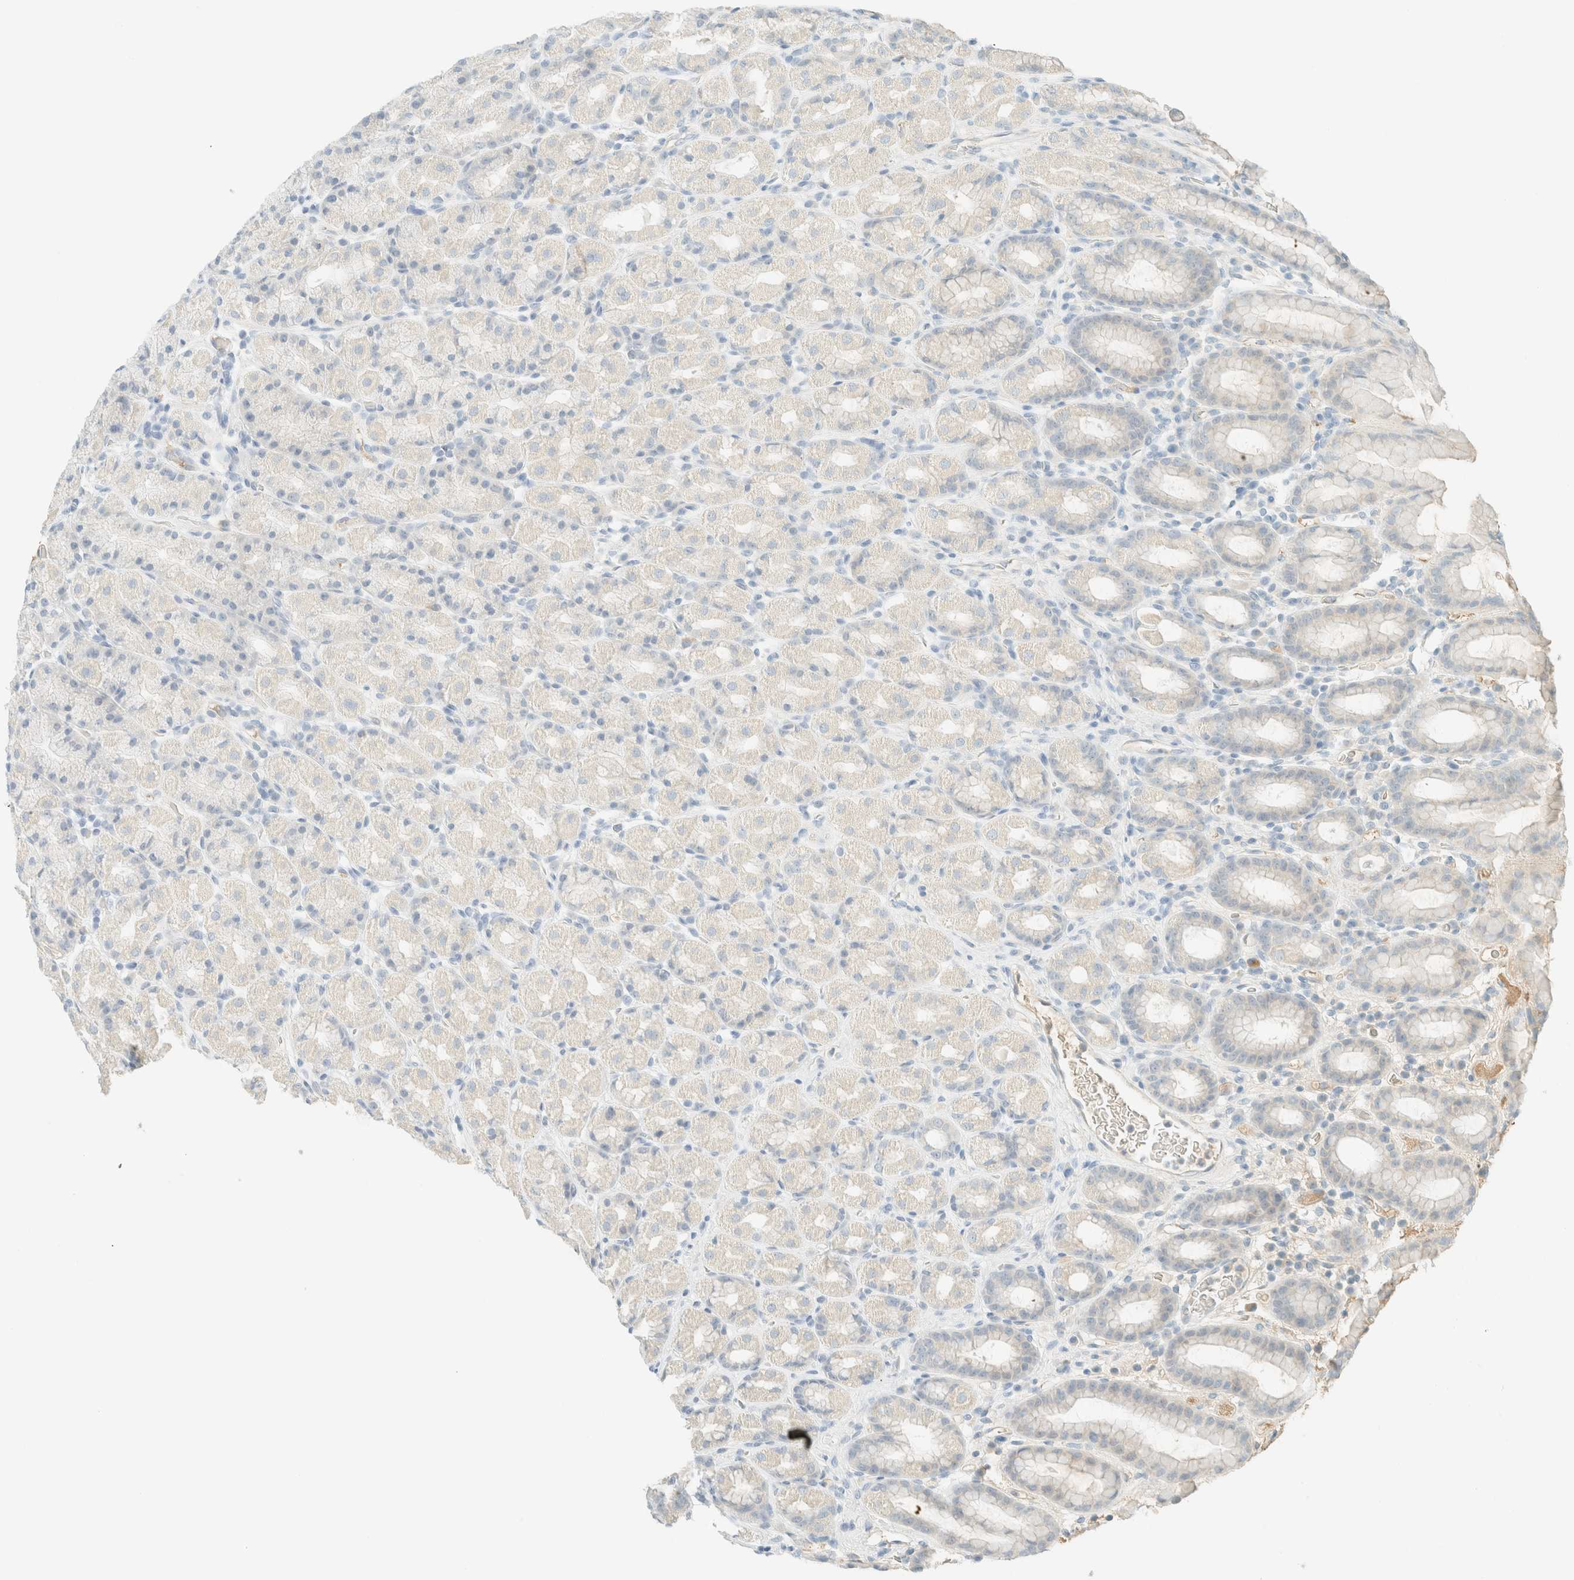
{"staining": {"intensity": "negative", "quantity": "none", "location": "none"}, "tissue": "stomach", "cell_type": "Glandular cells", "image_type": "normal", "snomed": [{"axis": "morphology", "description": "Normal tissue, NOS"}, {"axis": "topography", "description": "Stomach, upper"}], "caption": "High magnification brightfield microscopy of normal stomach stained with DAB (brown) and counterstained with hematoxylin (blue): glandular cells show no significant expression. The staining is performed using DAB (3,3'-diaminobenzidine) brown chromogen with nuclei counter-stained in using hematoxylin.", "gene": "GPA33", "patient": {"sex": "male", "age": 68}}